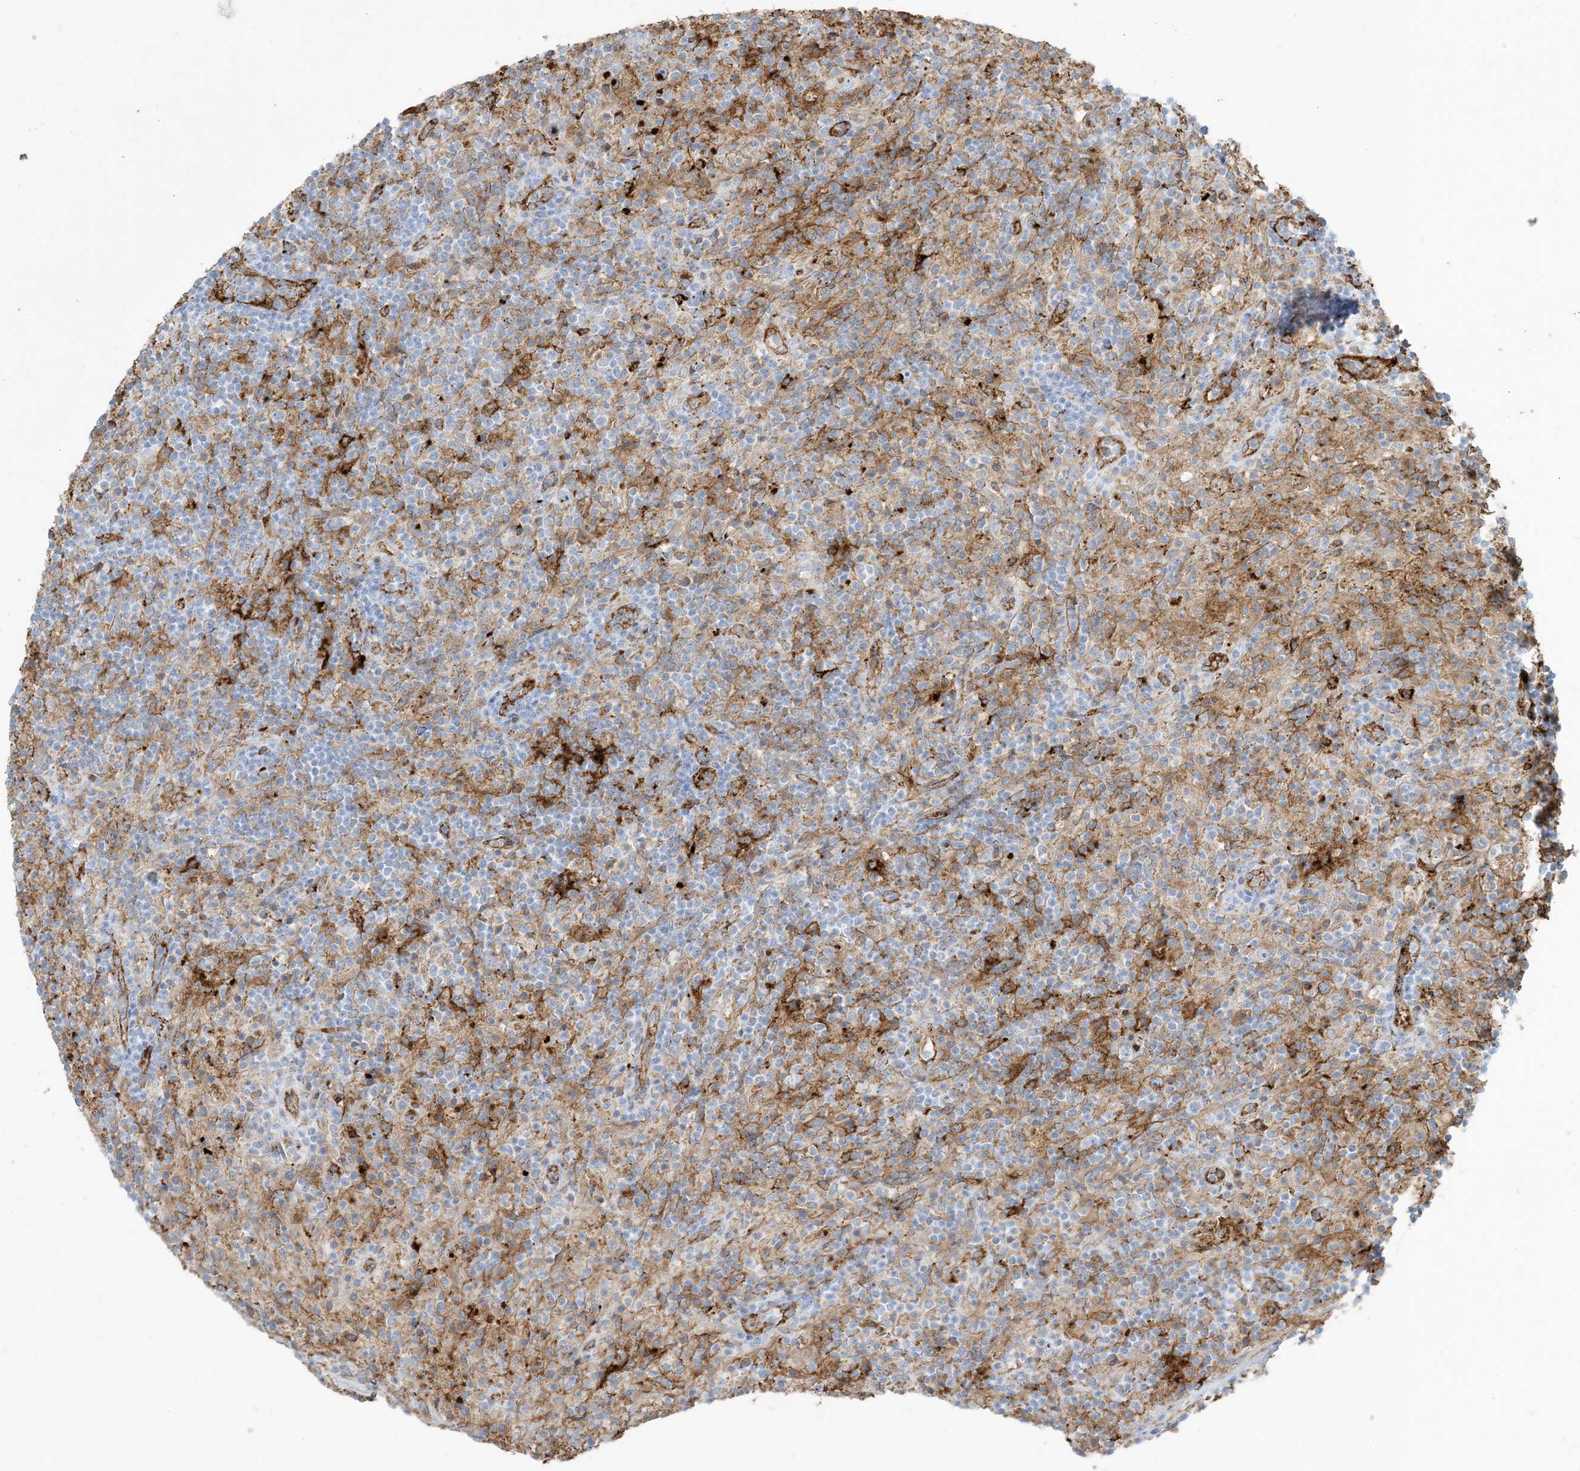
{"staining": {"intensity": "negative", "quantity": "none", "location": "none"}, "tissue": "lymphoma", "cell_type": "Tumor cells", "image_type": "cancer", "snomed": [{"axis": "morphology", "description": "Hodgkin's disease, NOS"}, {"axis": "topography", "description": "Lymph node"}], "caption": "Immunohistochemical staining of Hodgkin's disease exhibits no significant positivity in tumor cells. Brightfield microscopy of IHC stained with DAB (3,3'-diaminobenzidine) (brown) and hematoxylin (blue), captured at high magnification.", "gene": "HLA-DRB1", "patient": {"sex": "male", "age": 70}}